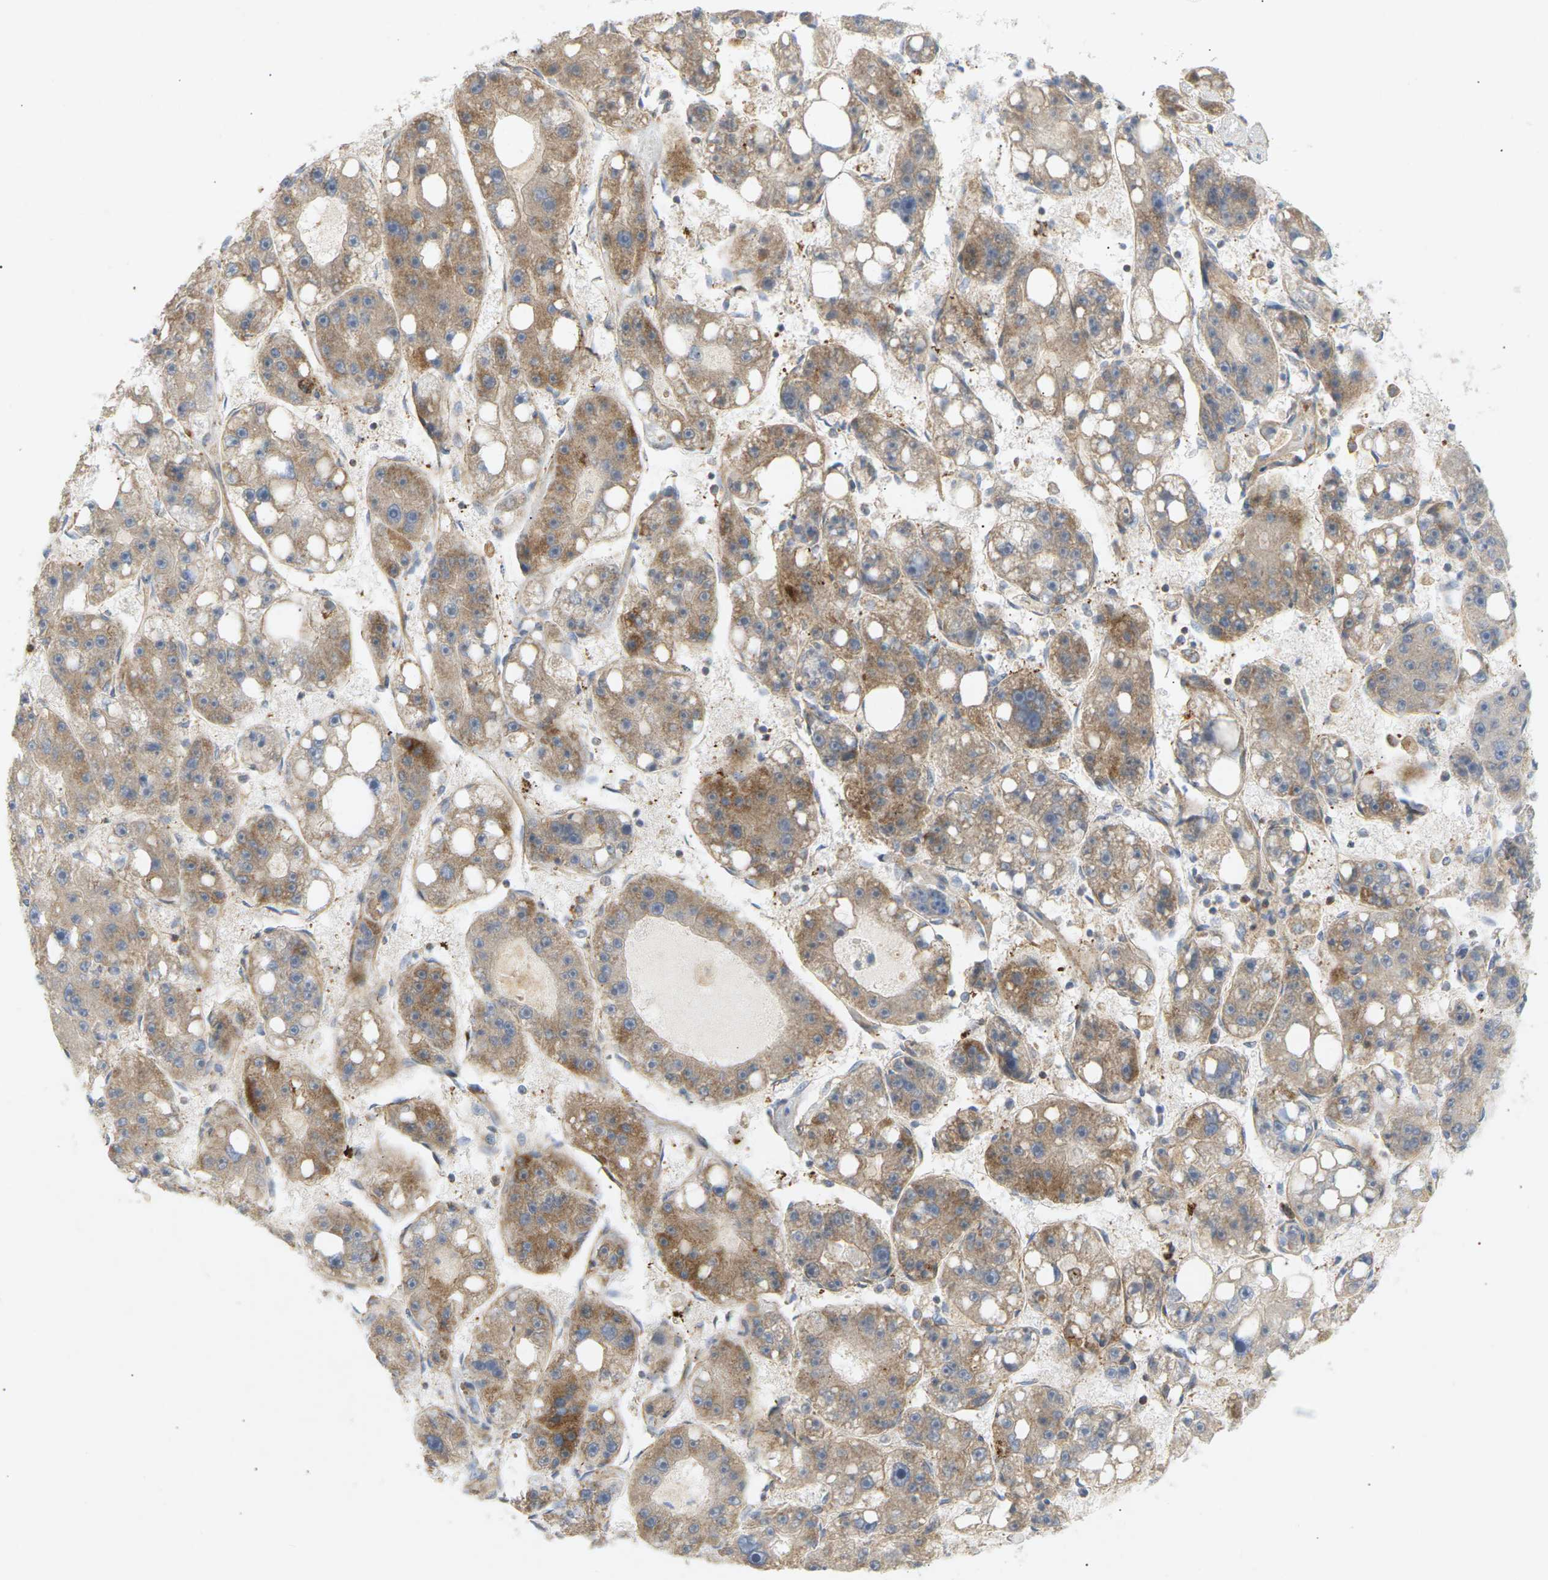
{"staining": {"intensity": "moderate", "quantity": ">75%", "location": "cytoplasmic/membranous"}, "tissue": "liver cancer", "cell_type": "Tumor cells", "image_type": "cancer", "snomed": [{"axis": "morphology", "description": "Carcinoma, Hepatocellular, NOS"}, {"axis": "topography", "description": "Liver"}], "caption": "The photomicrograph exhibits a brown stain indicating the presence of a protein in the cytoplasmic/membranous of tumor cells in hepatocellular carcinoma (liver).", "gene": "LIME1", "patient": {"sex": "female", "age": 61}}